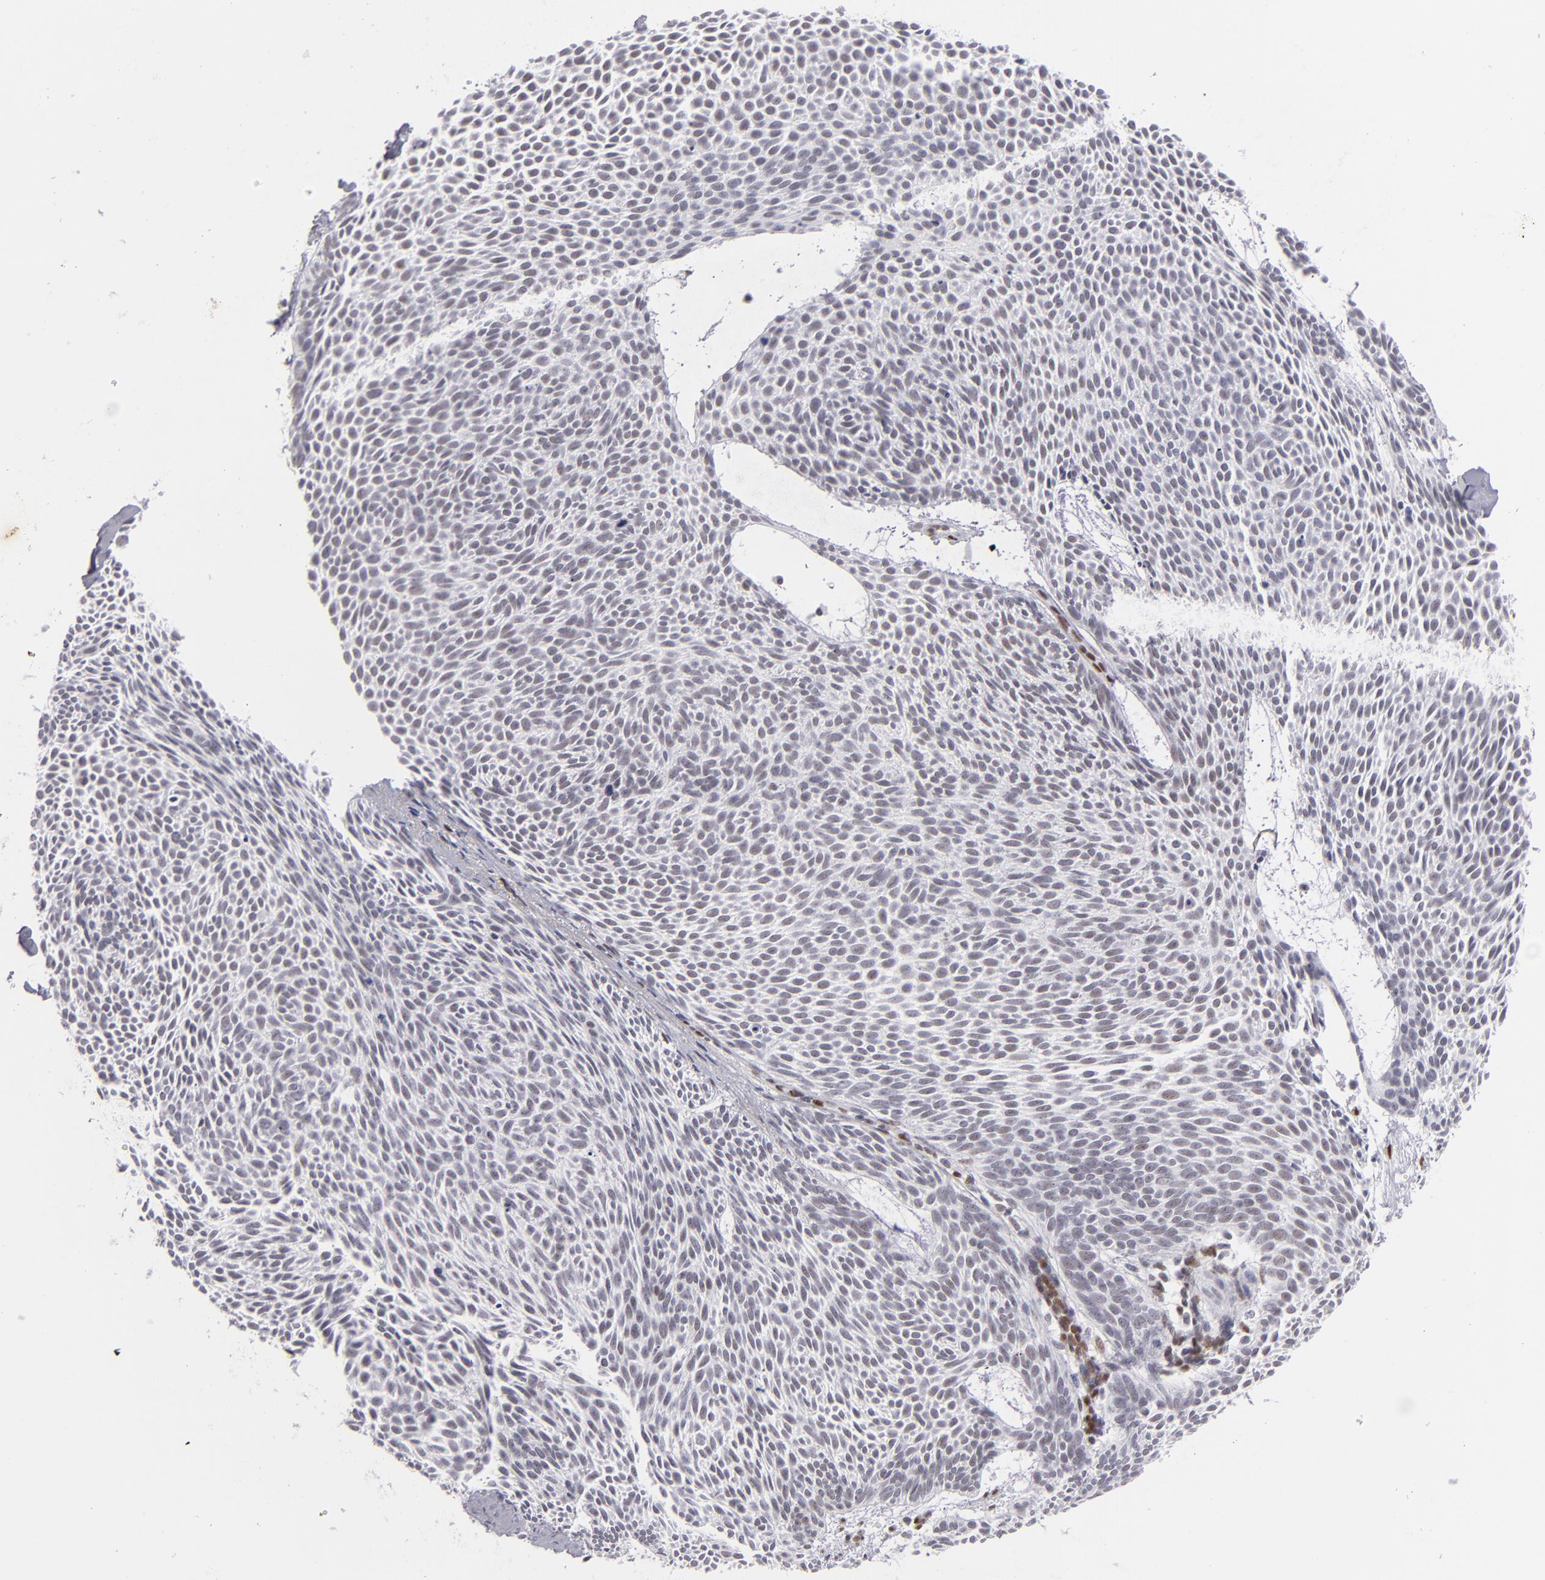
{"staining": {"intensity": "negative", "quantity": "none", "location": "none"}, "tissue": "skin cancer", "cell_type": "Tumor cells", "image_type": "cancer", "snomed": [{"axis": "morphology", "description": "Basal cell carcinoma"}, {"axis": "topography", "description": "Skin"}], "caption": "Immunohistochemical staining of basal cell carcinoma (skin) exhibits no significant staining in tumor cells. (DAB immunohistochemistry with hematoxylin counter stain).", "gene": "TOP3A", "patient": {"sex": "male", "age": 84}}